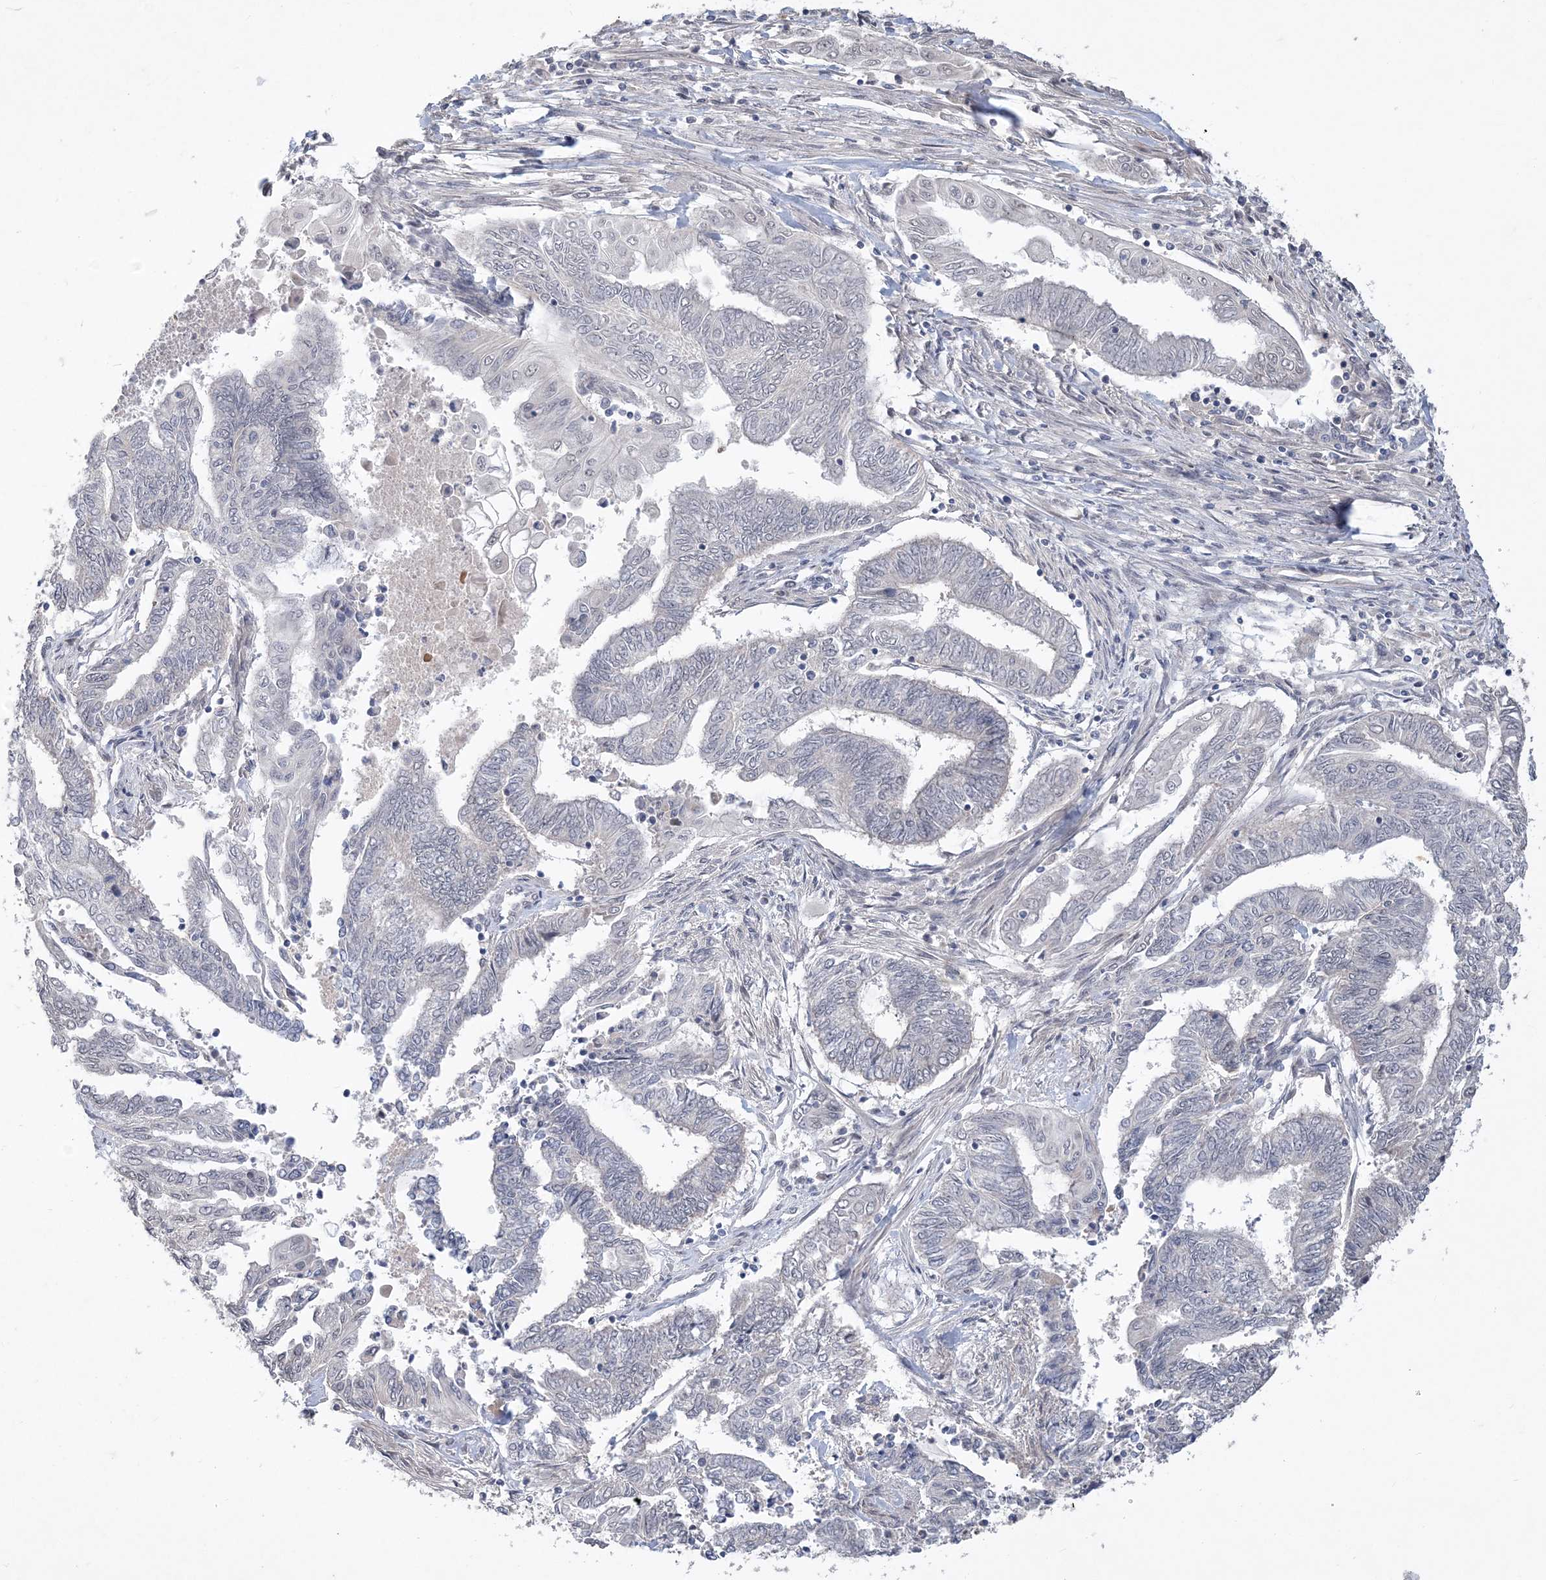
{"staining": {"intensity": "negative", "quantity": "none", "location": "none"}, "tissue": "endometrial cancer", "cell_type": "Tumor cells", "image_type": "cancer", "snomed": [{"axis": "morphology", "description": "Adenocarcinoma, NOS"}, {"axis": "topography", "description": "Uterus"}, {"axis": "topography", "description": "Endometrium"}], "caption": "There is no significant staining in tumor cells of endometrial adenocarcinoma.", "gene": "TSPEAR", "patient": {"sex": "female", "age": 70}}